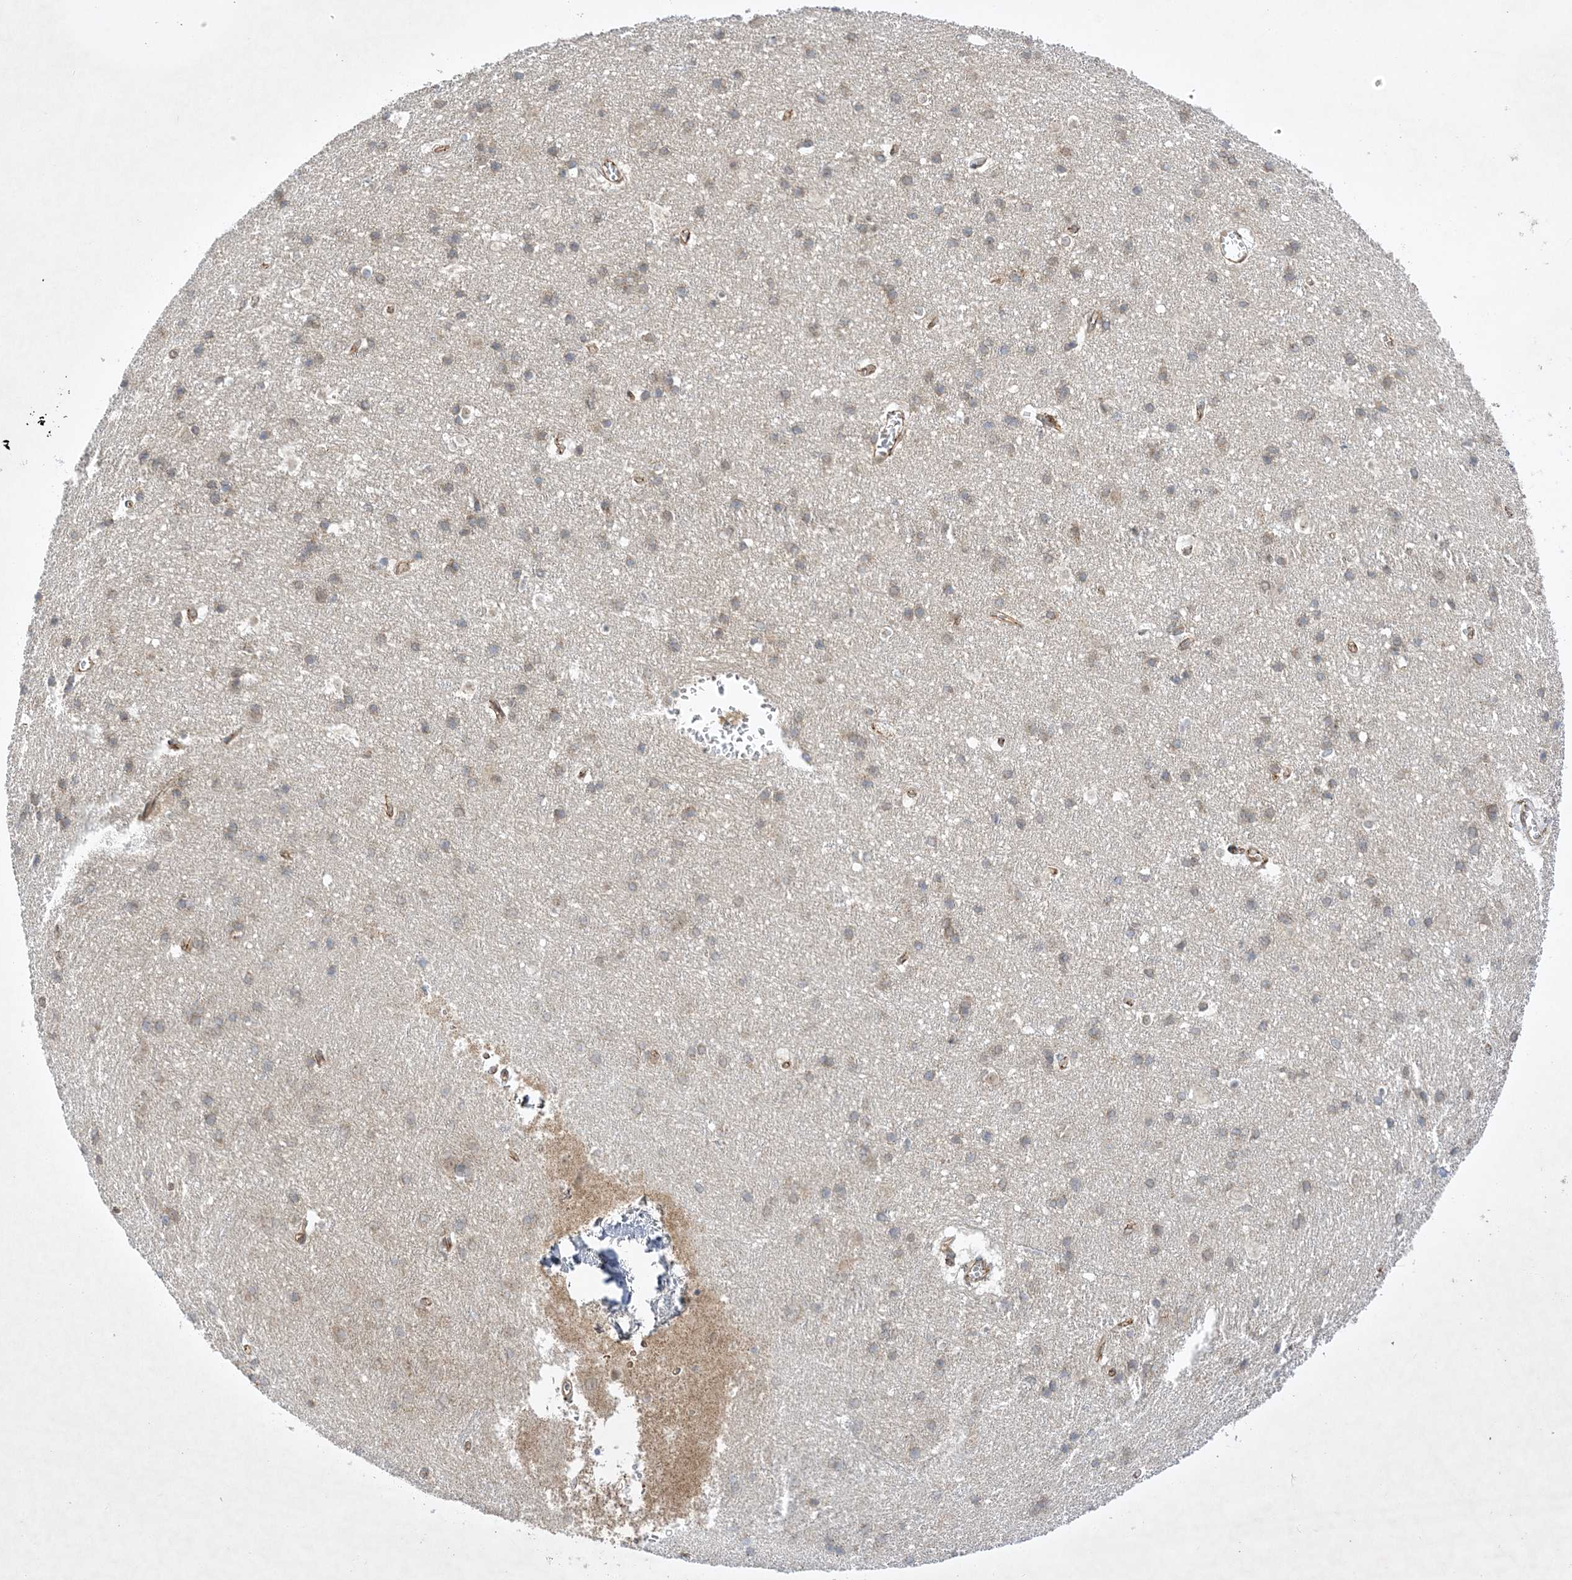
{"staining": {"intensity": "negative", "quantity": "none", "location": "none"}, "tissue": "cerebral cortex", "cell_type": "Endothelial cells", "image_type": "normal", "snomed": [{"axis": "morphology", "description": "Normal tissue, NOS"}, {"axis": "topography", "description": "Cerebral cortex"}], "caption": "Endothelial cells are negative for protein expression in unremarkable human cerebral cortex. (DAB immunohistochemistry, high magnification).", "gene": "NAF1", "patient": {"sex": "male", "age": 54}}